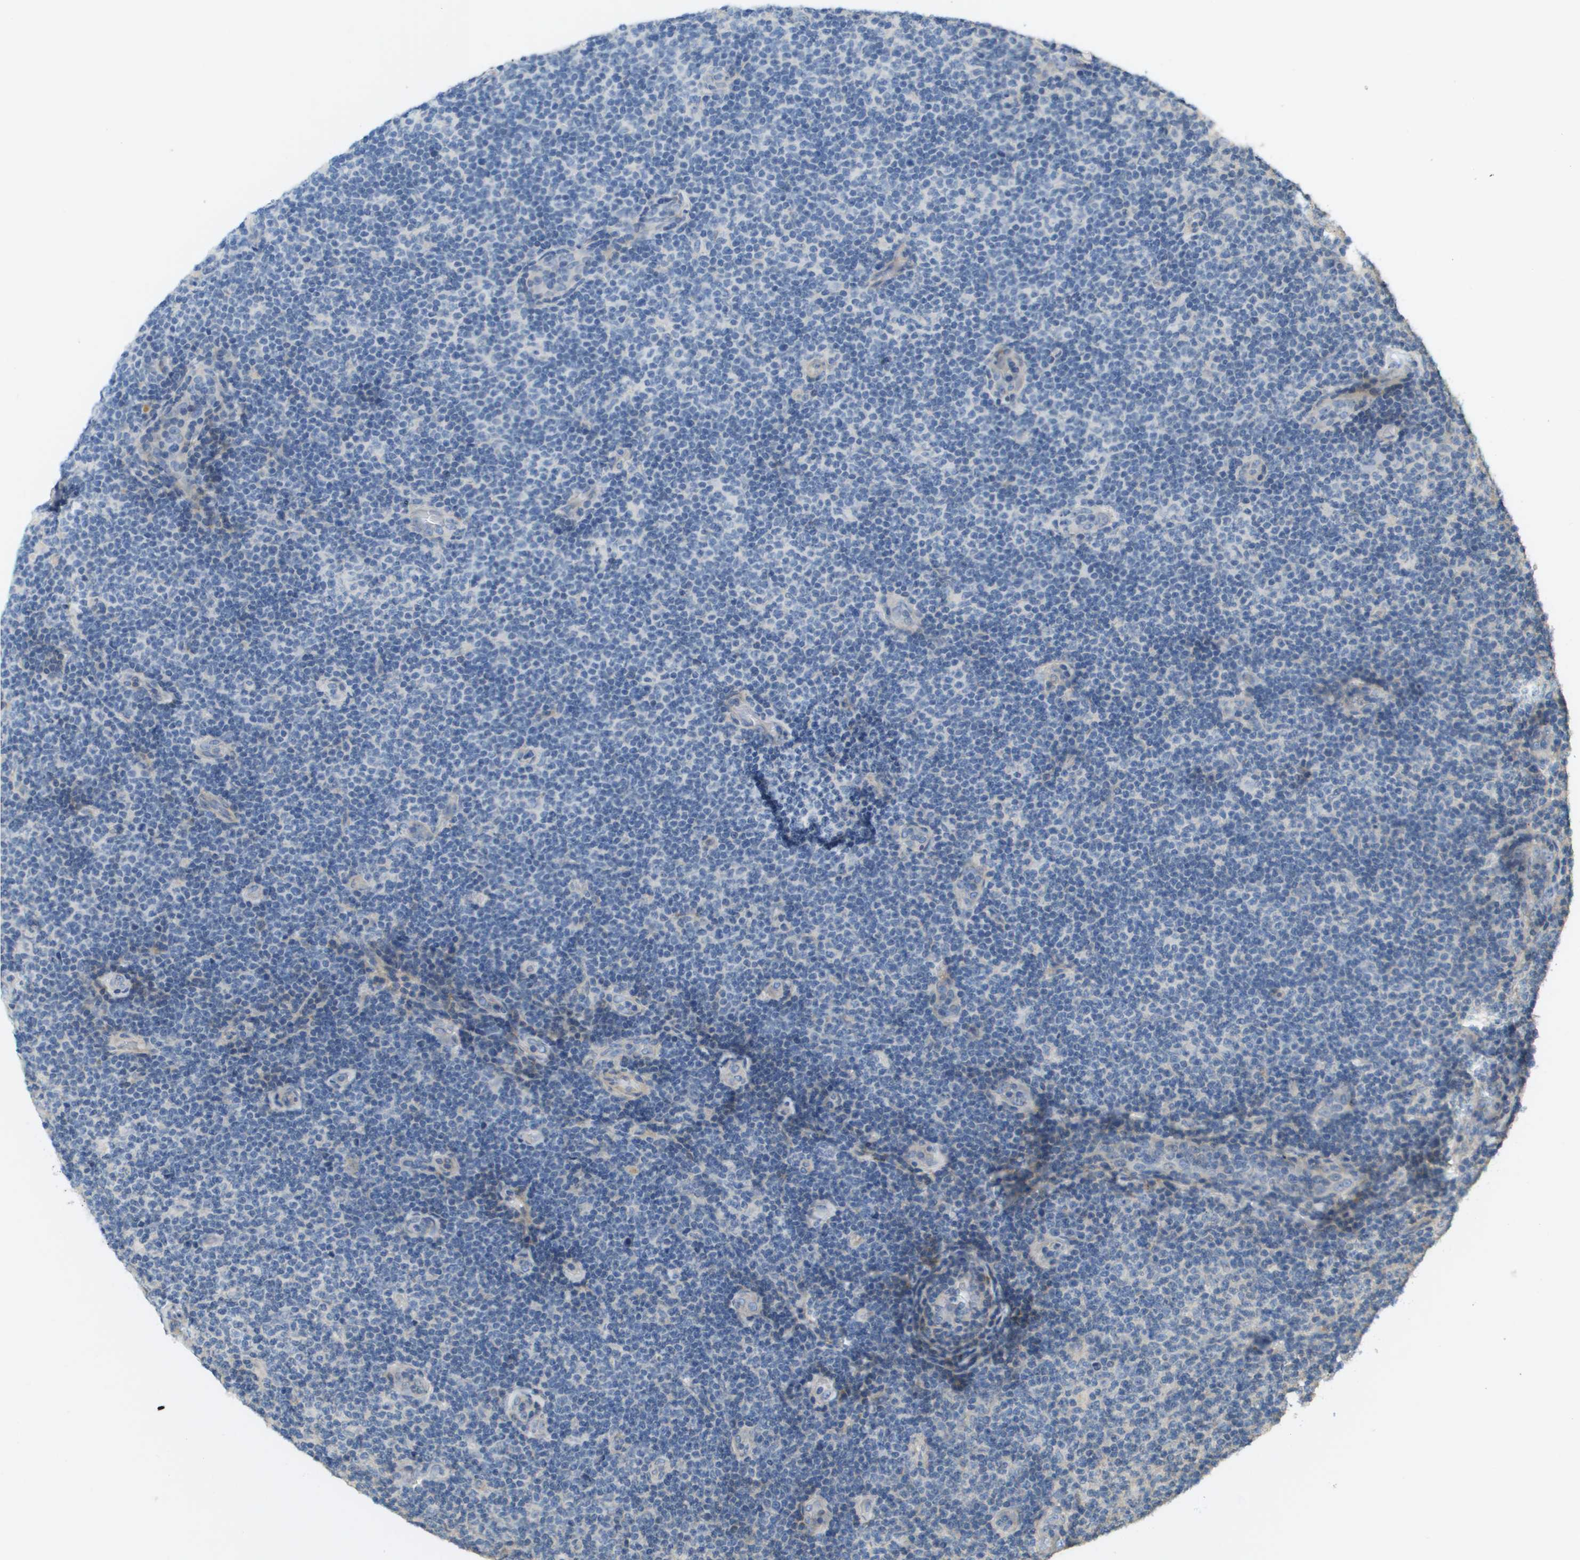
{"staining": {"intensity": "negative", "quantity": "none", "location": "none"}, "tissue": "lymphoma", "cell_type": "Tumor cells", "image_type": "cancer", "snomed": [{"axis": "morphology", "description": "Malignant lymphoma, non-Hodgkin's type, Low grade"}, {"axis": "topography", "description": "Lymph node"}], "caption": "This micrograph is of lymphoma stained with IHC to label a protein in brown with the nuclei are counter-stained blue. There is no staining in tumor cells.", "gene": "KRT23", "patient": {"sex": "male", "age": 83}}